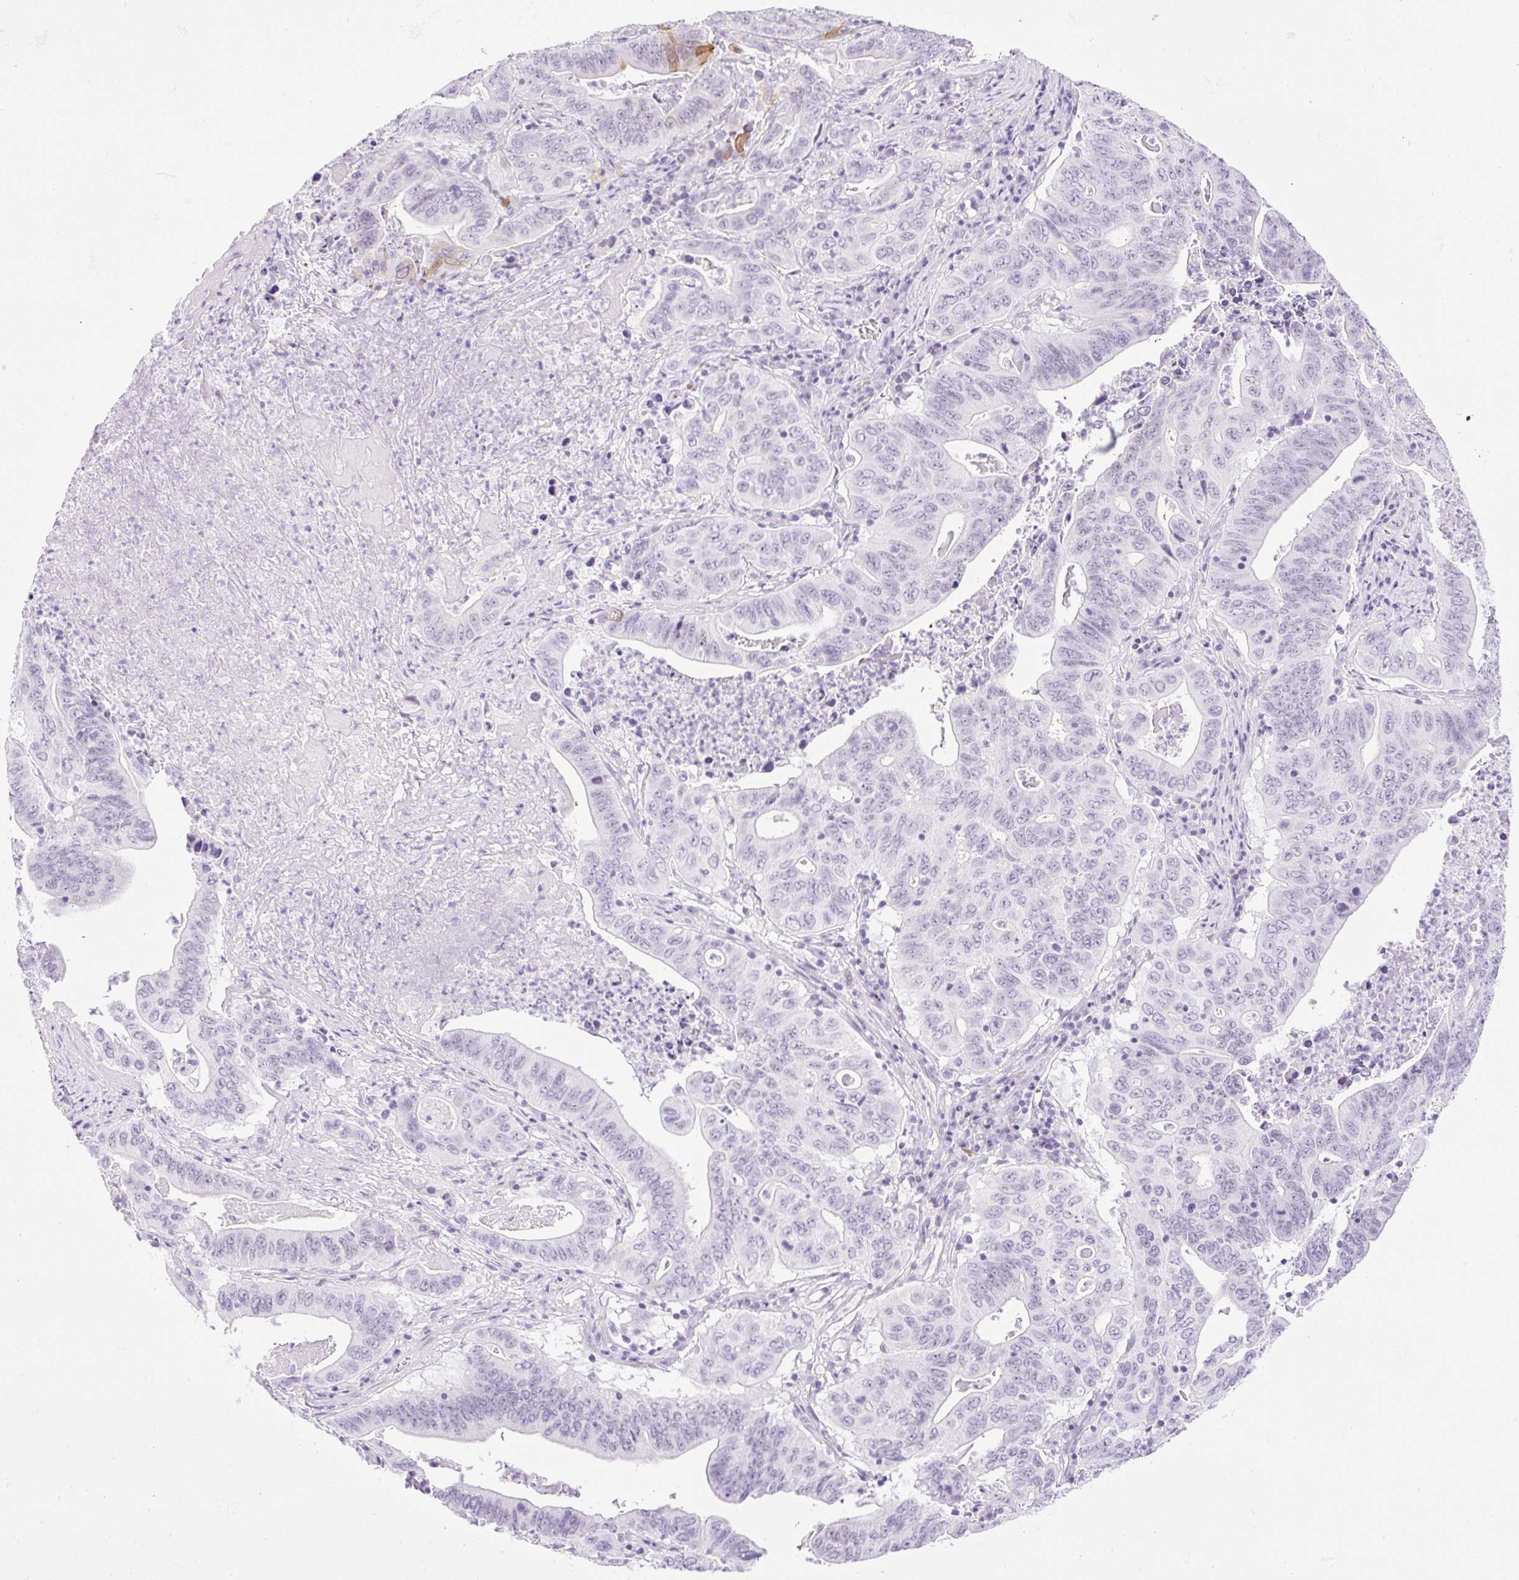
{"staining": {"intensity": "moderate", "quantity": "<25%", "location": "cytoplasmic/membranous"}, "tissue": "lung cancer", "cell_type": "Tumor cells", "image_type": "cancer", "snomed": [{"axis": "morphology", "description": "Adenocarcinoma, NOS"}, {"axis": "topography", "description": "Lung"}], "caption": "Protein staining of lung cancer tissue reveals moderate cytoplasmic/membranous positivity in approximately <25% of tumor cells.", "gene": "SPRR4", "patient": {"sex": "female", "age": 60}}